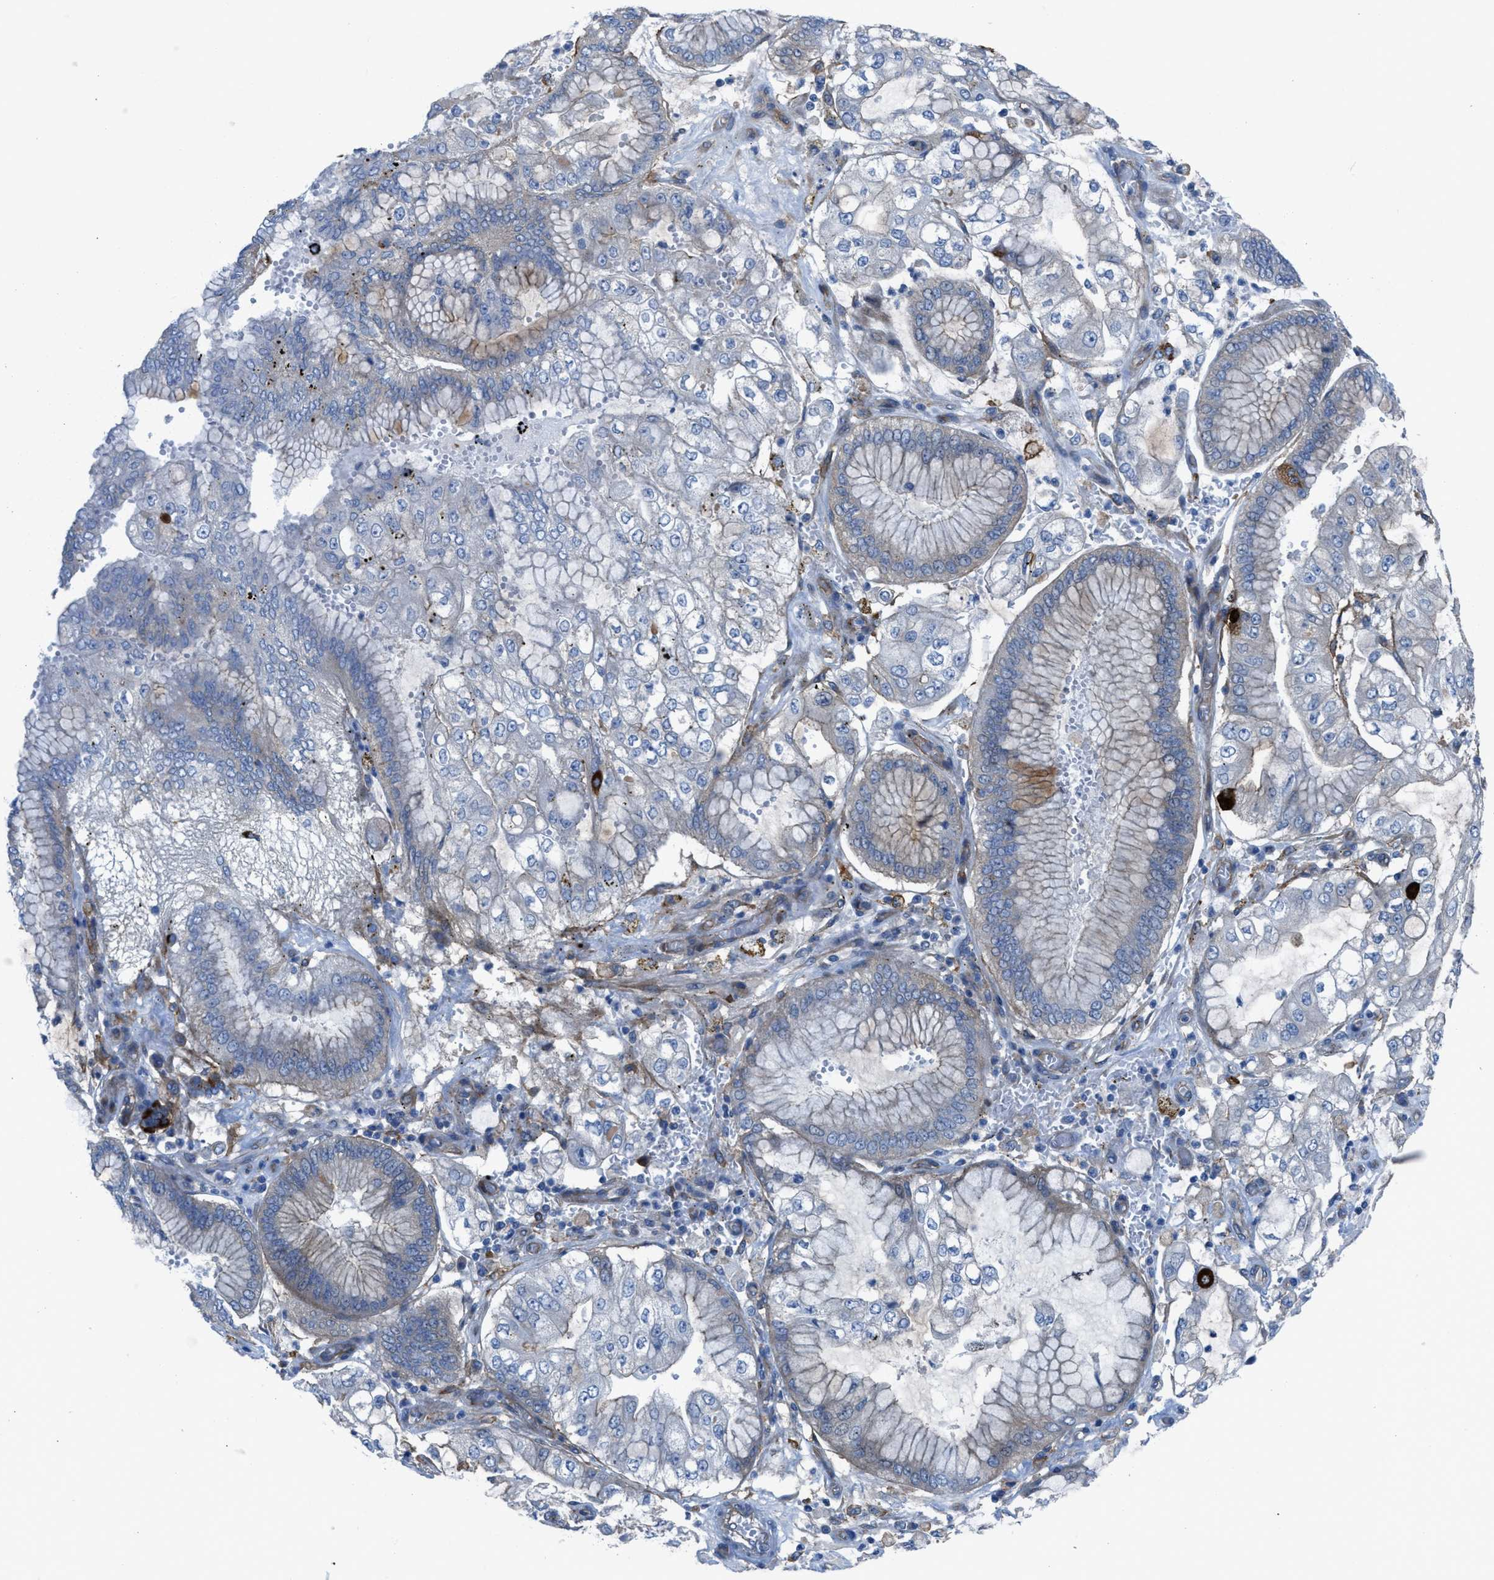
{"staining": {"intensity": "weak", "quantity": "<25%", "location": "cytoplasmic/membranous"}, "tissue": "stomach cancer", "cell_type": "Tumor cells", "image_type": "cancer", "snomed": [{"axis": "morphology", "description": "Adenocarcinoma, NOS"}, {"axis": "topography", "description": "Stomach"}], "caption": "IHC of stomach cancer demonstrates no positivity in tumor cells.", "gene": "EGFR", "patient": {"sex": "male", "age": 76}}